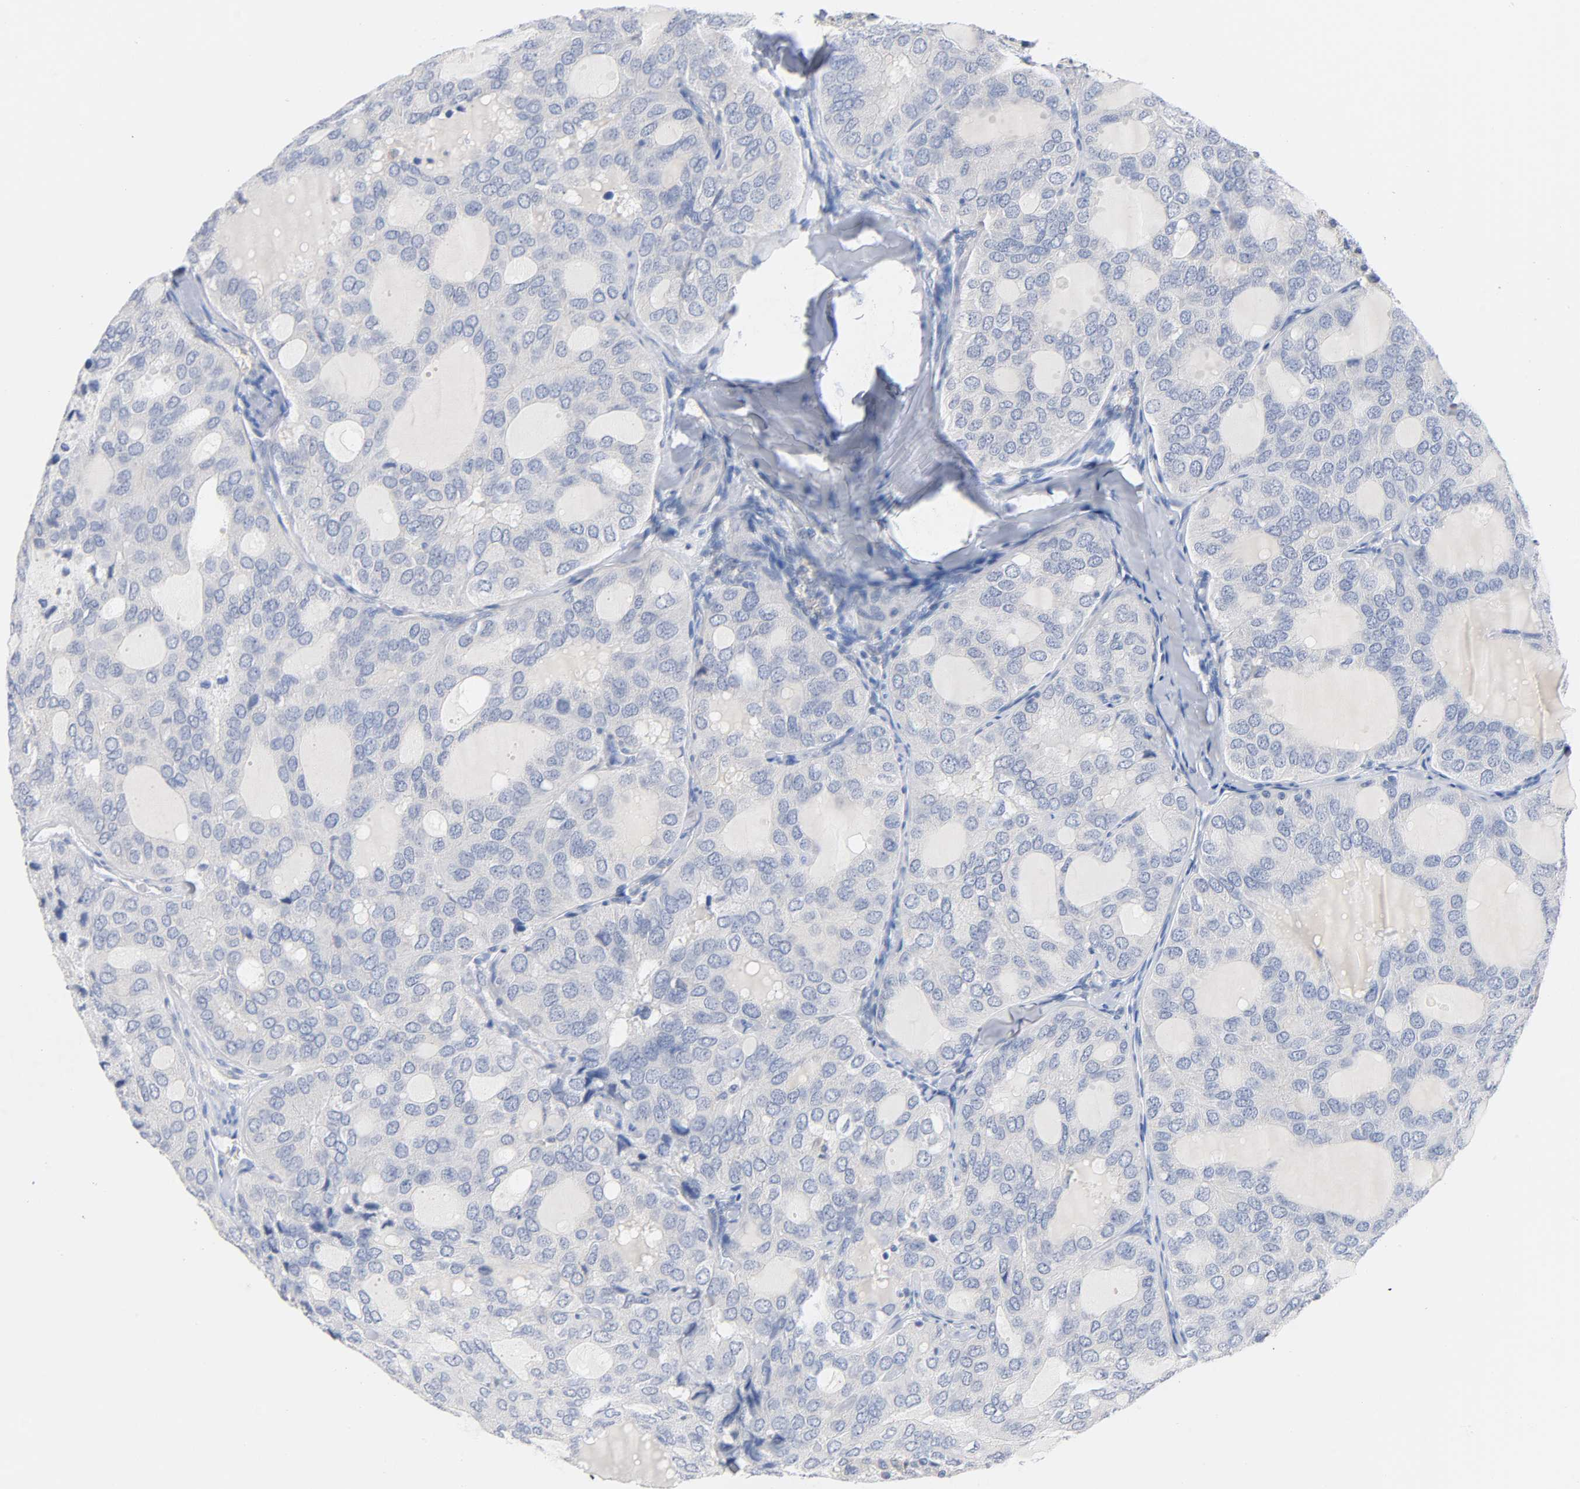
{"staining": {"intensity": "negative", "quantity": "none", "location": "none"}, "tissue": "thyroid cancer", "cell_type": "Tumor cells", "image_type": "cancer", "snomed": [{"axis": "morphology", "description": "Follicular adenoma carcinoma, NOS"}, {"axis": "topography", "description": "Thyroid gland"}], "caption": "A high-resolution micrograph shows IHC staining of follicular adenoma carcinoma (thyroid), which displays no significant staining in tumor cells.", "gene": "MALT1", "patient": {"sex": "male", "age": 75}}